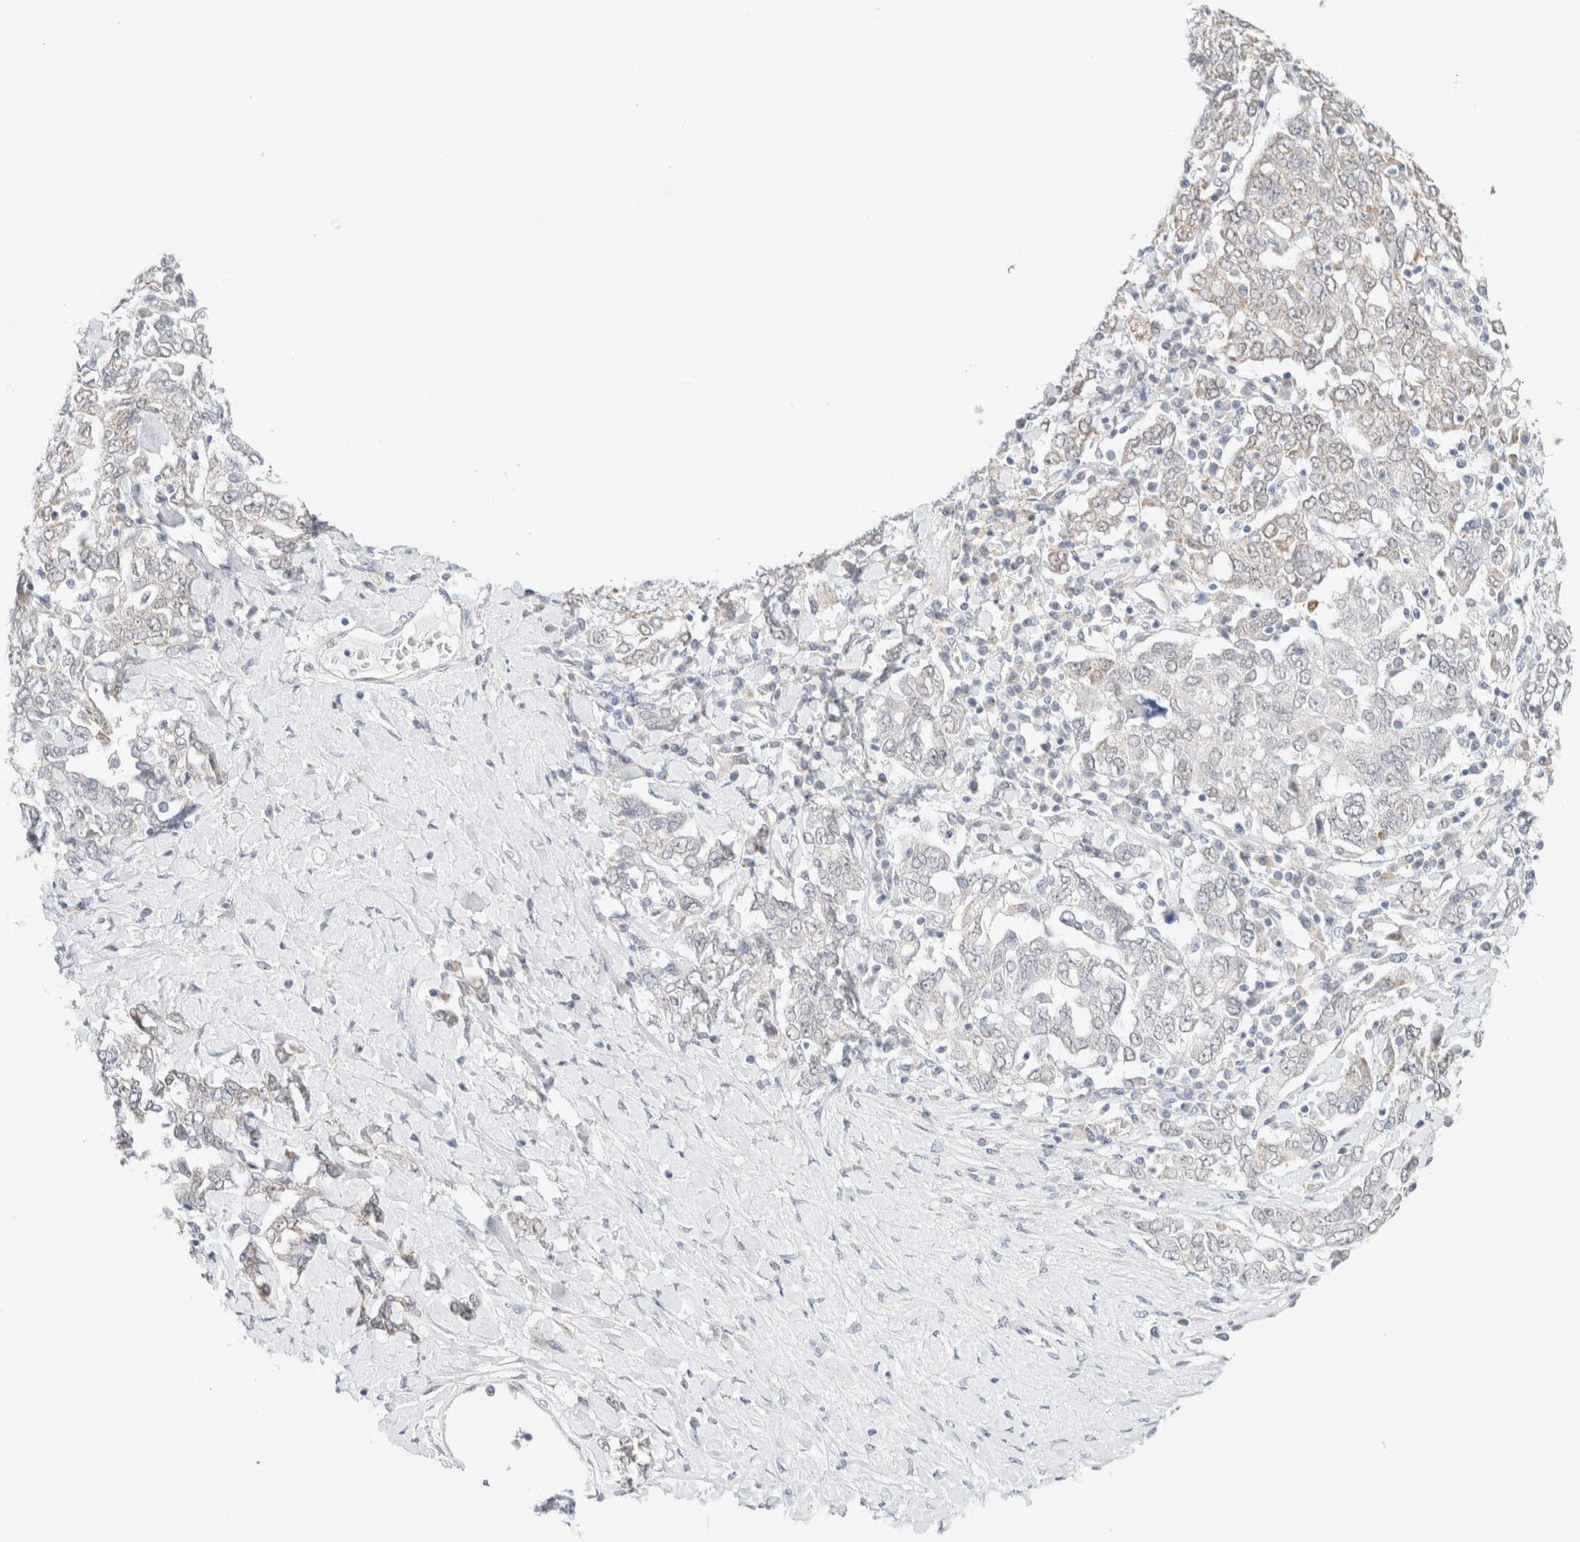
{"staining": {"intensity": "moderate", "quantity": "<25%", "location": "cytoplasmic/membranous"}, "tissue": "ovarian cancer", "cell_type": "Tumor cells", "image_type": "cancer", "snomed": [{"axis": "morphology", "description": "Carcinoma, endometroid"}, {"axis": "topography", "description": "Ovary"}], "caption": "Human ovarian cancer (endometroid carcinoma) stained with a protein marker shows moderate staining in tumor cells.", "gene": "UNC13B", "patient": {"sex": "female", "age": 62}}